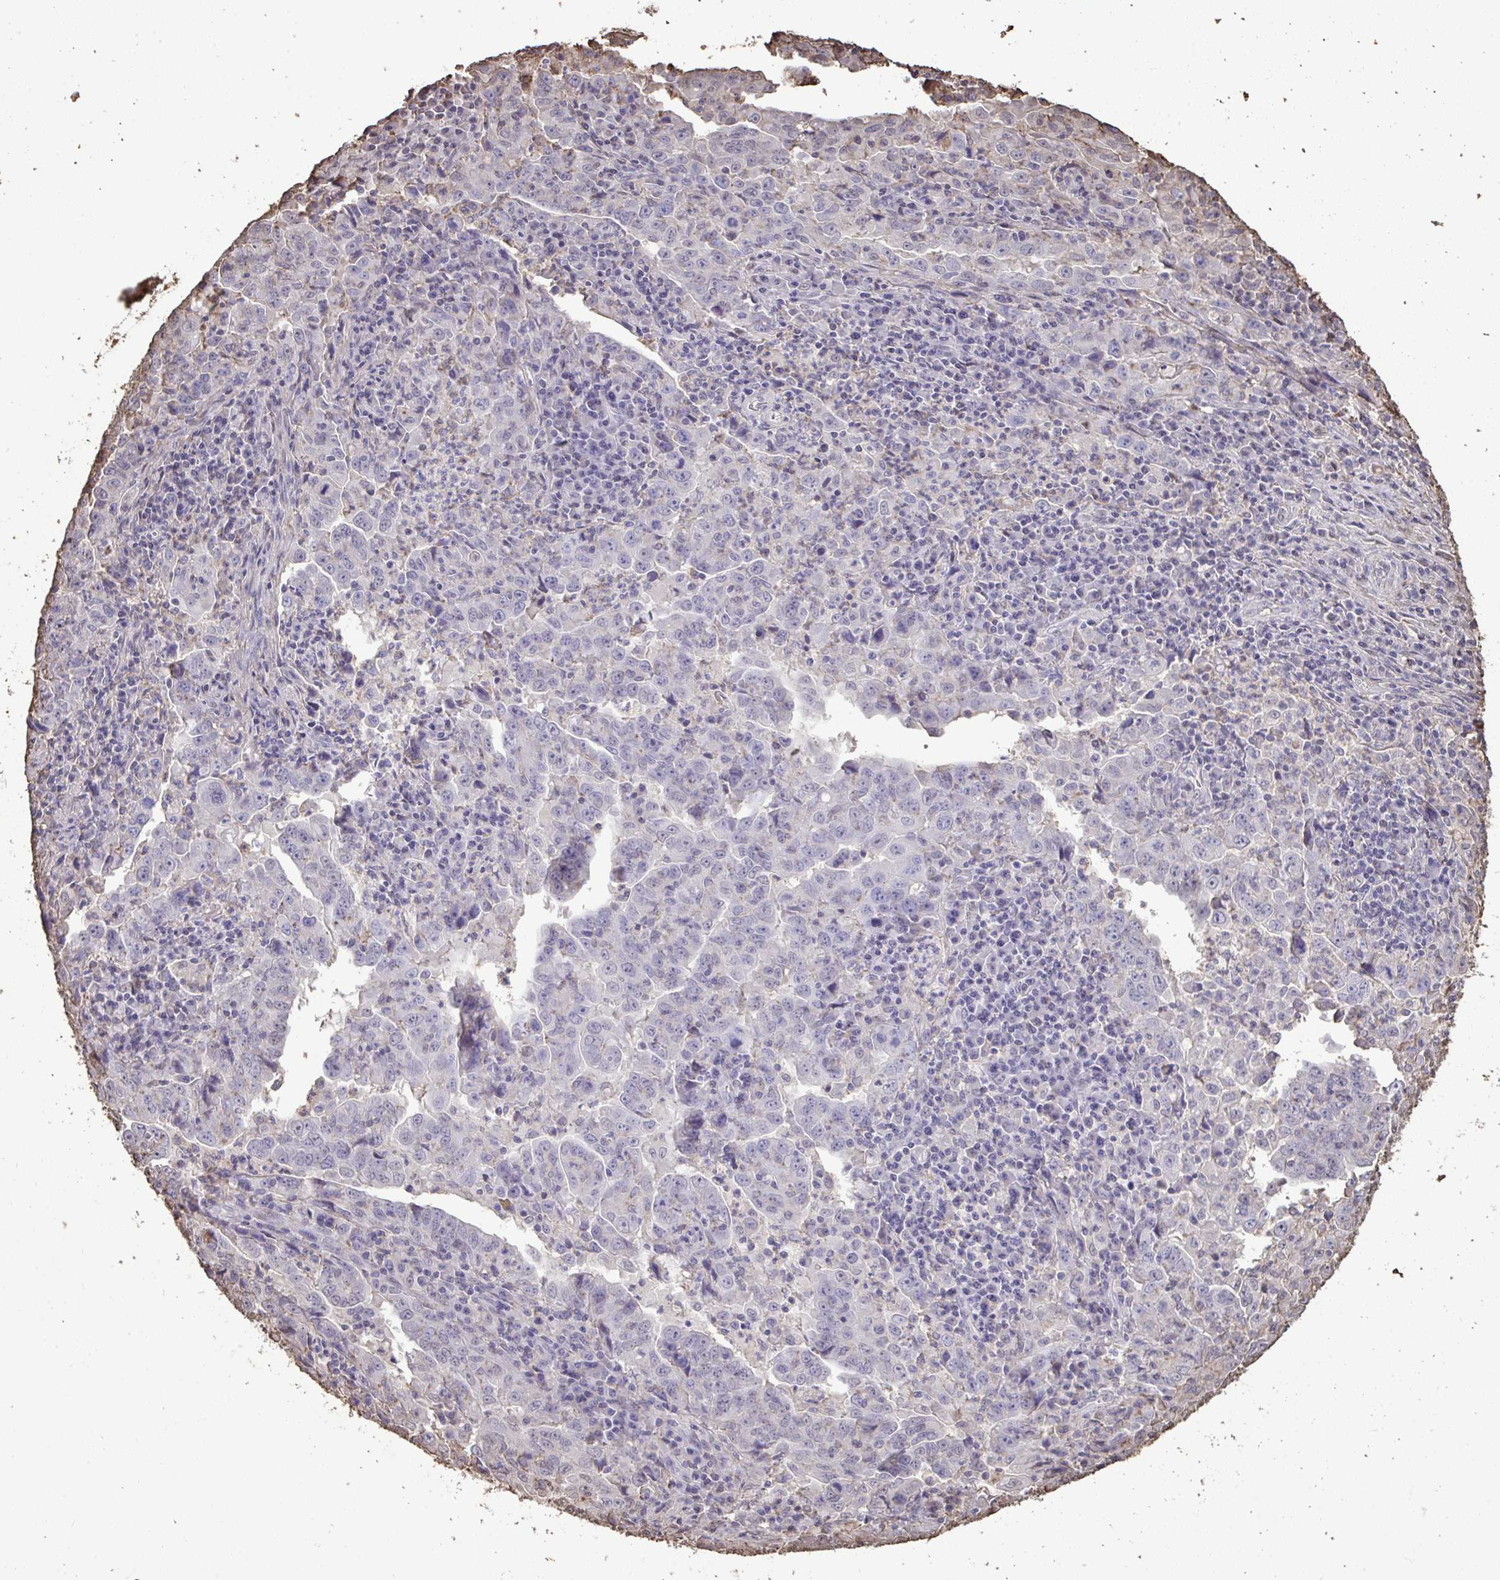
{"staining": {"intensity": "negative", "quantity": "none", "location": "none"}, "tissue": "lung cancer", "cell_type": "Tumor cells", "image_type": "cancer", "snomed": [{"axis": "morphology", "description": "Adenocarcinoma, NOS"}, {"axis": "topography", "description": "Lung"}], "caption": "IHC micrograph of human lung cancer (adenocarcinoma) stained for a protein (brown), which demonstrates no expression in tumor cells. (DAB (3,3'-diaminobenzidine) IHC with hematoxylin counter stain).", "gene": "ANXA5", "patient": {"sex": "male", "age": 67}}